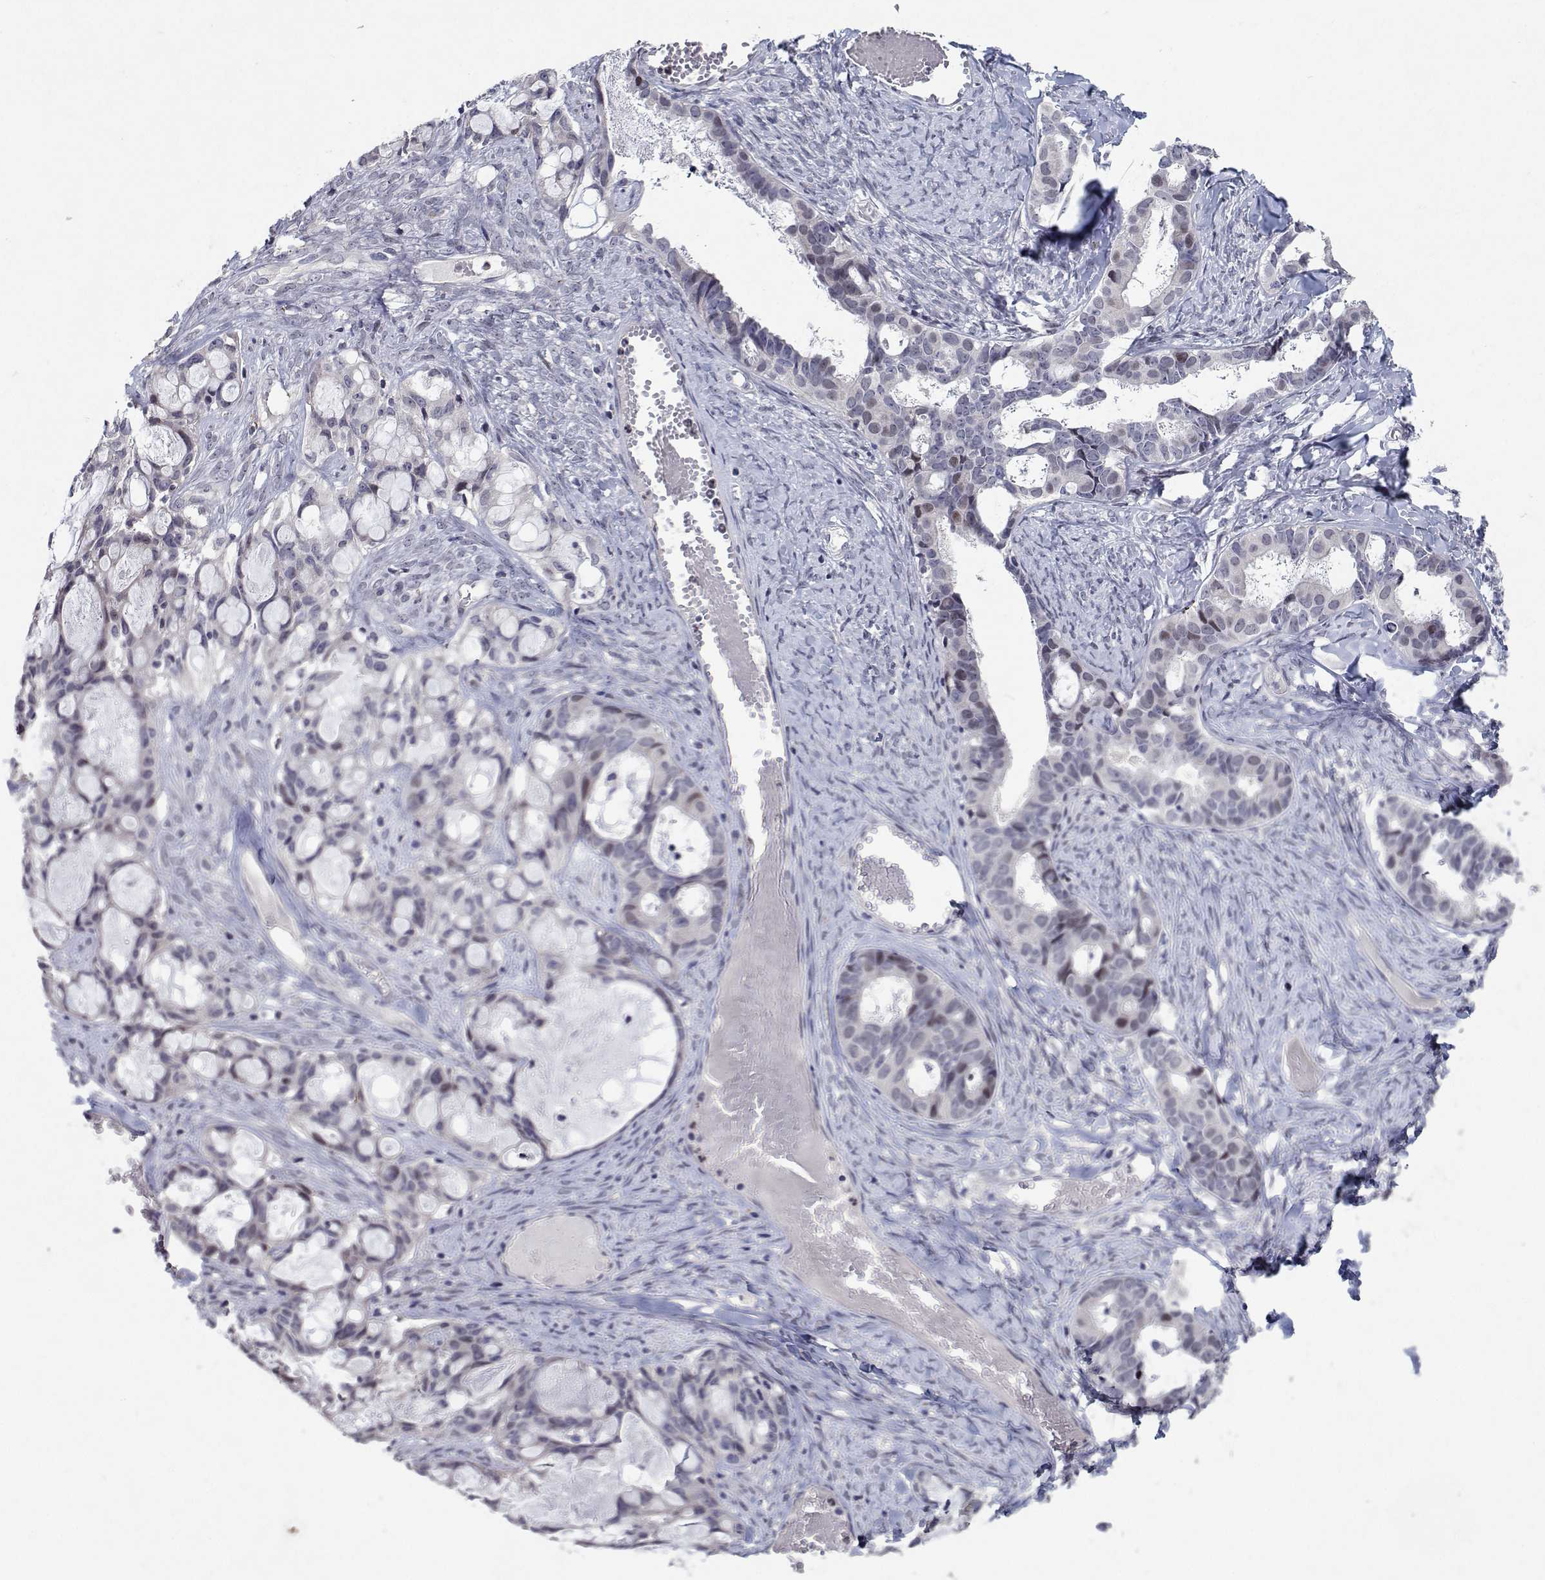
{"staining": {"intensity": "negative", "quantity": "none", "location": "none"}, "tissue": "ovarian cancer", "cell_type": "Tumor cells", "image_type": "cancer", "snomed": [{"axis": "morphology", "description": "Cystadenocarcinoma, serous, NOS"}, {"axis": "topography", "description": "Ovary"}], "caption": "Immunohistochemistry of ovarian serous cystadenocarcinoma shows no expression in tumor cells.", "gene": "RBPJL", "patient": {"sex": "female", "age": 69}}